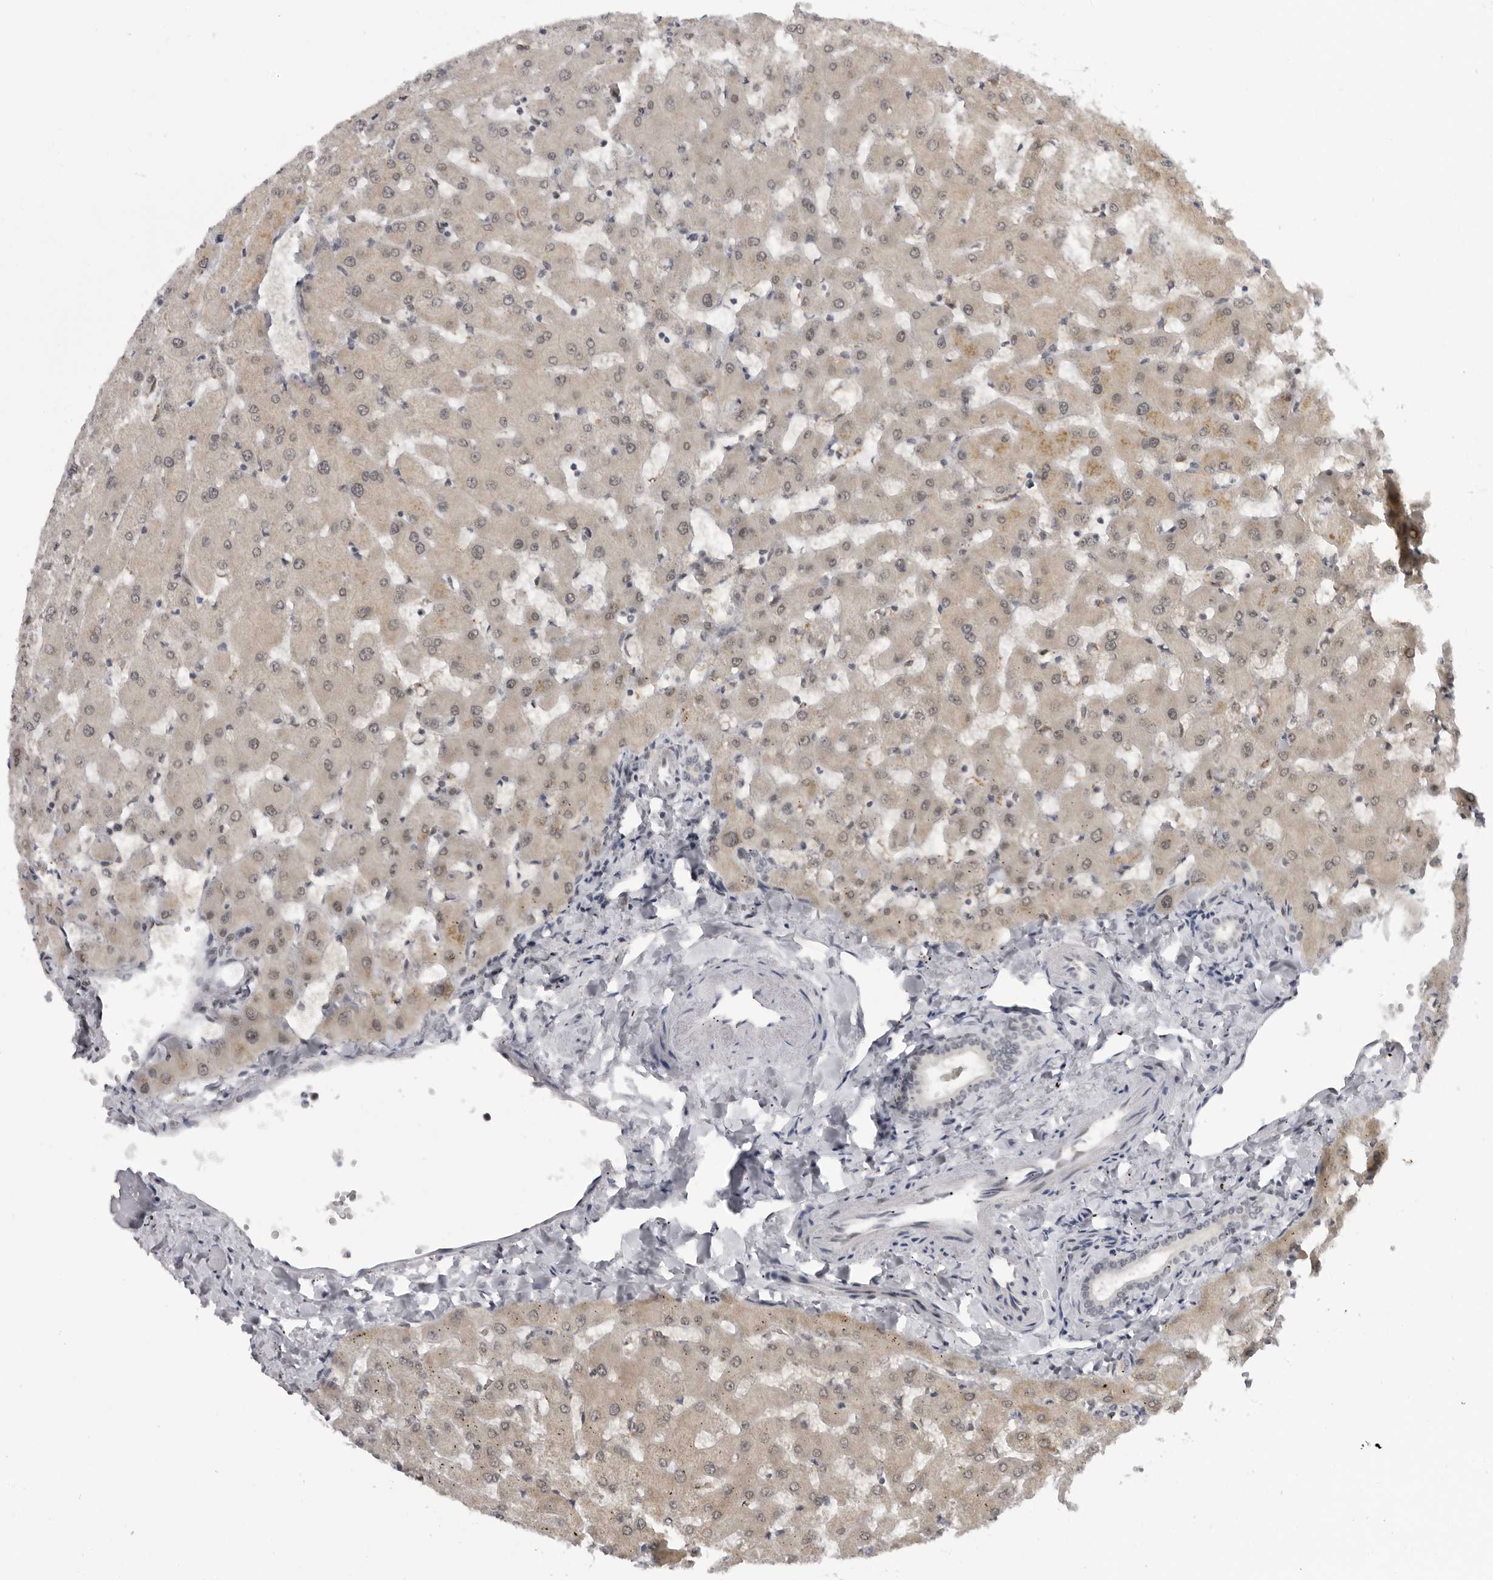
{"staining": {"intensity": "negative", "quantity": "none", "location": "none"}, "tissue": "liver", "cell_type": "Cholangiocytes", "image_type": "normal", "snomed": [{"axis": "morphology", "description": "Normal tissue, NOS"}, {"axis": "topography", "description": "Liver"}], "caption": "Immunohistochemistry (IHC) of unremarkable human liver demonstrates no positivity in cholangiocytes. (Brightfield microscopy of DAB immunohistochemistry at high magnification).", "gene": "ALPK2", "patient": {"sex": "female", "age": 63}}